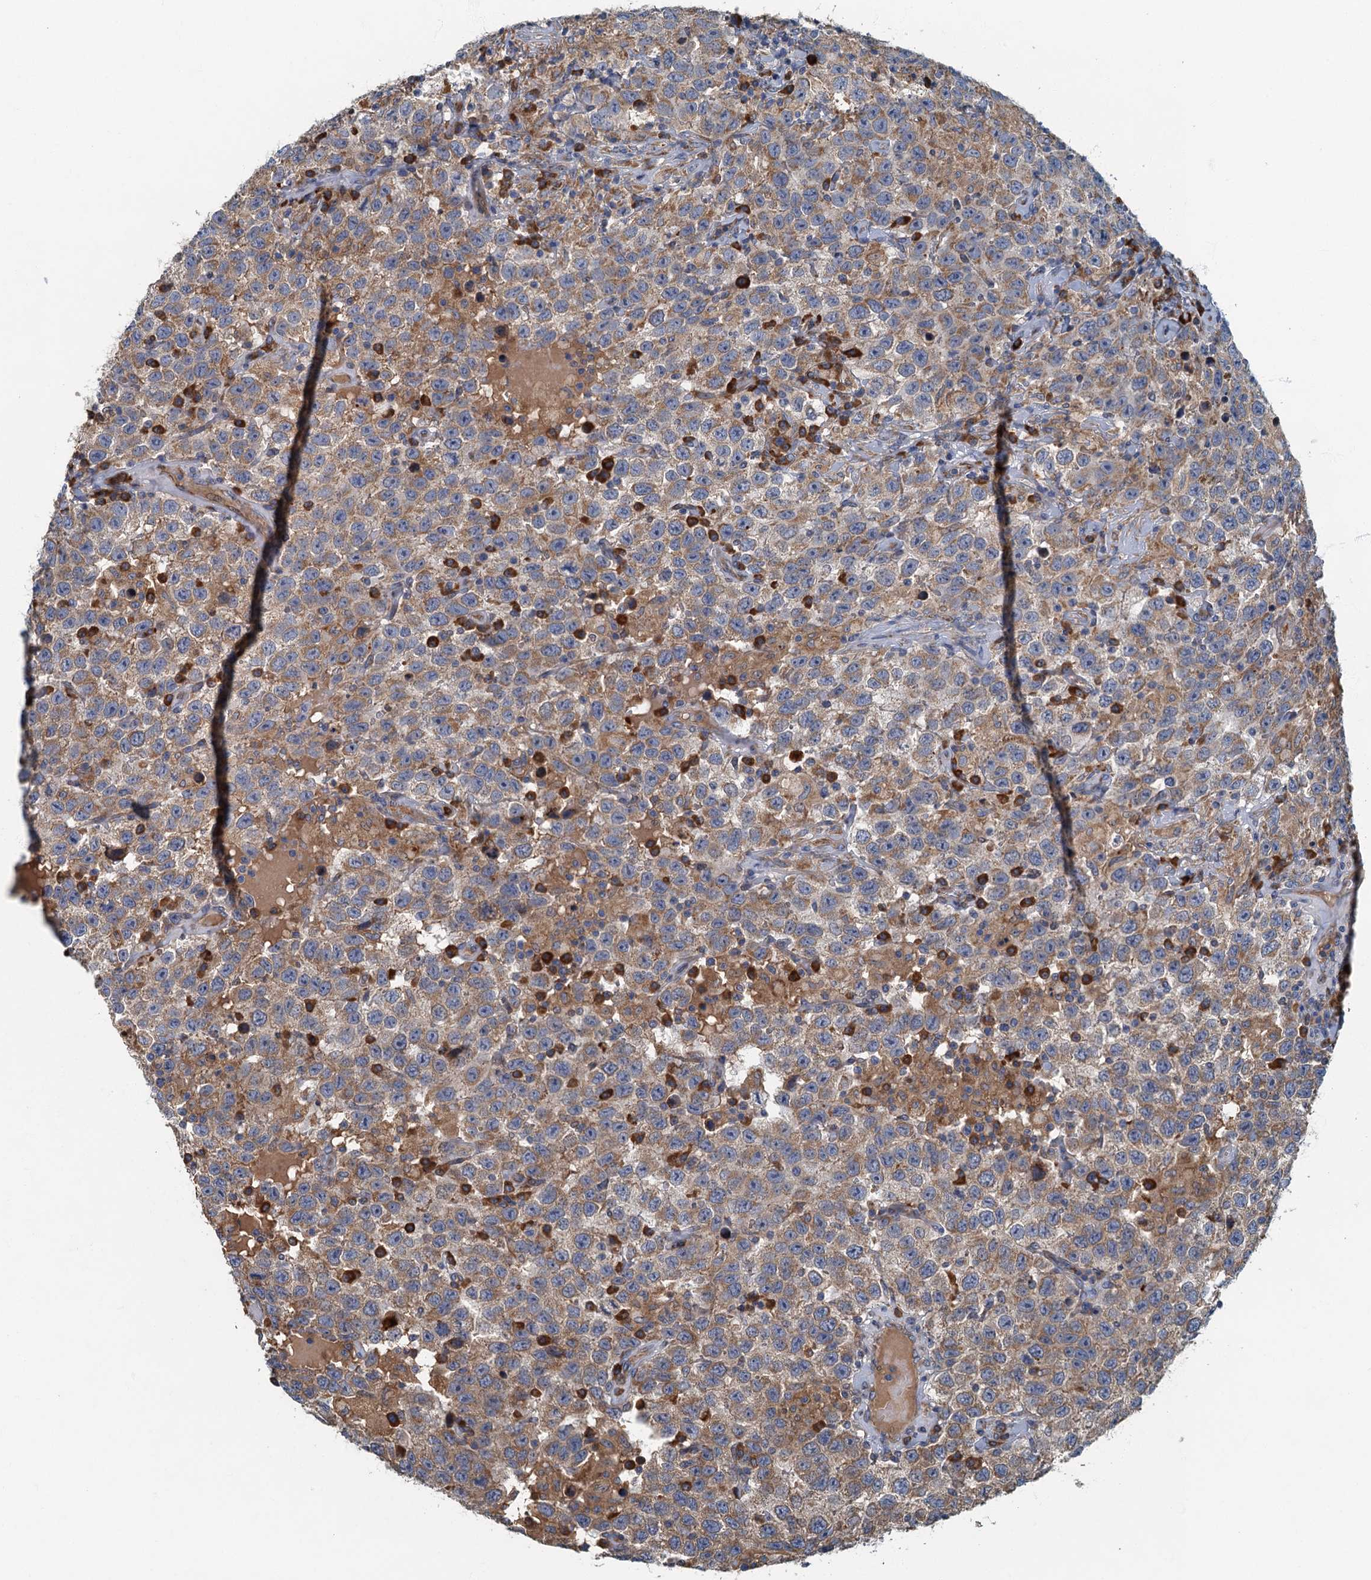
{"staining": {"intensity": "moderate", "quantity": ">75%", "location": "cytoplasmic/membranous"}, "tissue": "testis cancer", "cell_type": "Tumor cells", "image_type": "cancer", "snomed": [{"axis": "morphology", "description": "Seminoma, NOS"}, {"axis": "topography", "description": "Testis"}], "caption": "Tumor cells exhibit medium levels of moderate cytoplasmic/membranous positivity in about >75% of cells in human testis seminoma.", "gene": "SPDYC", "patient": {"sex": "male", "age": 41}}